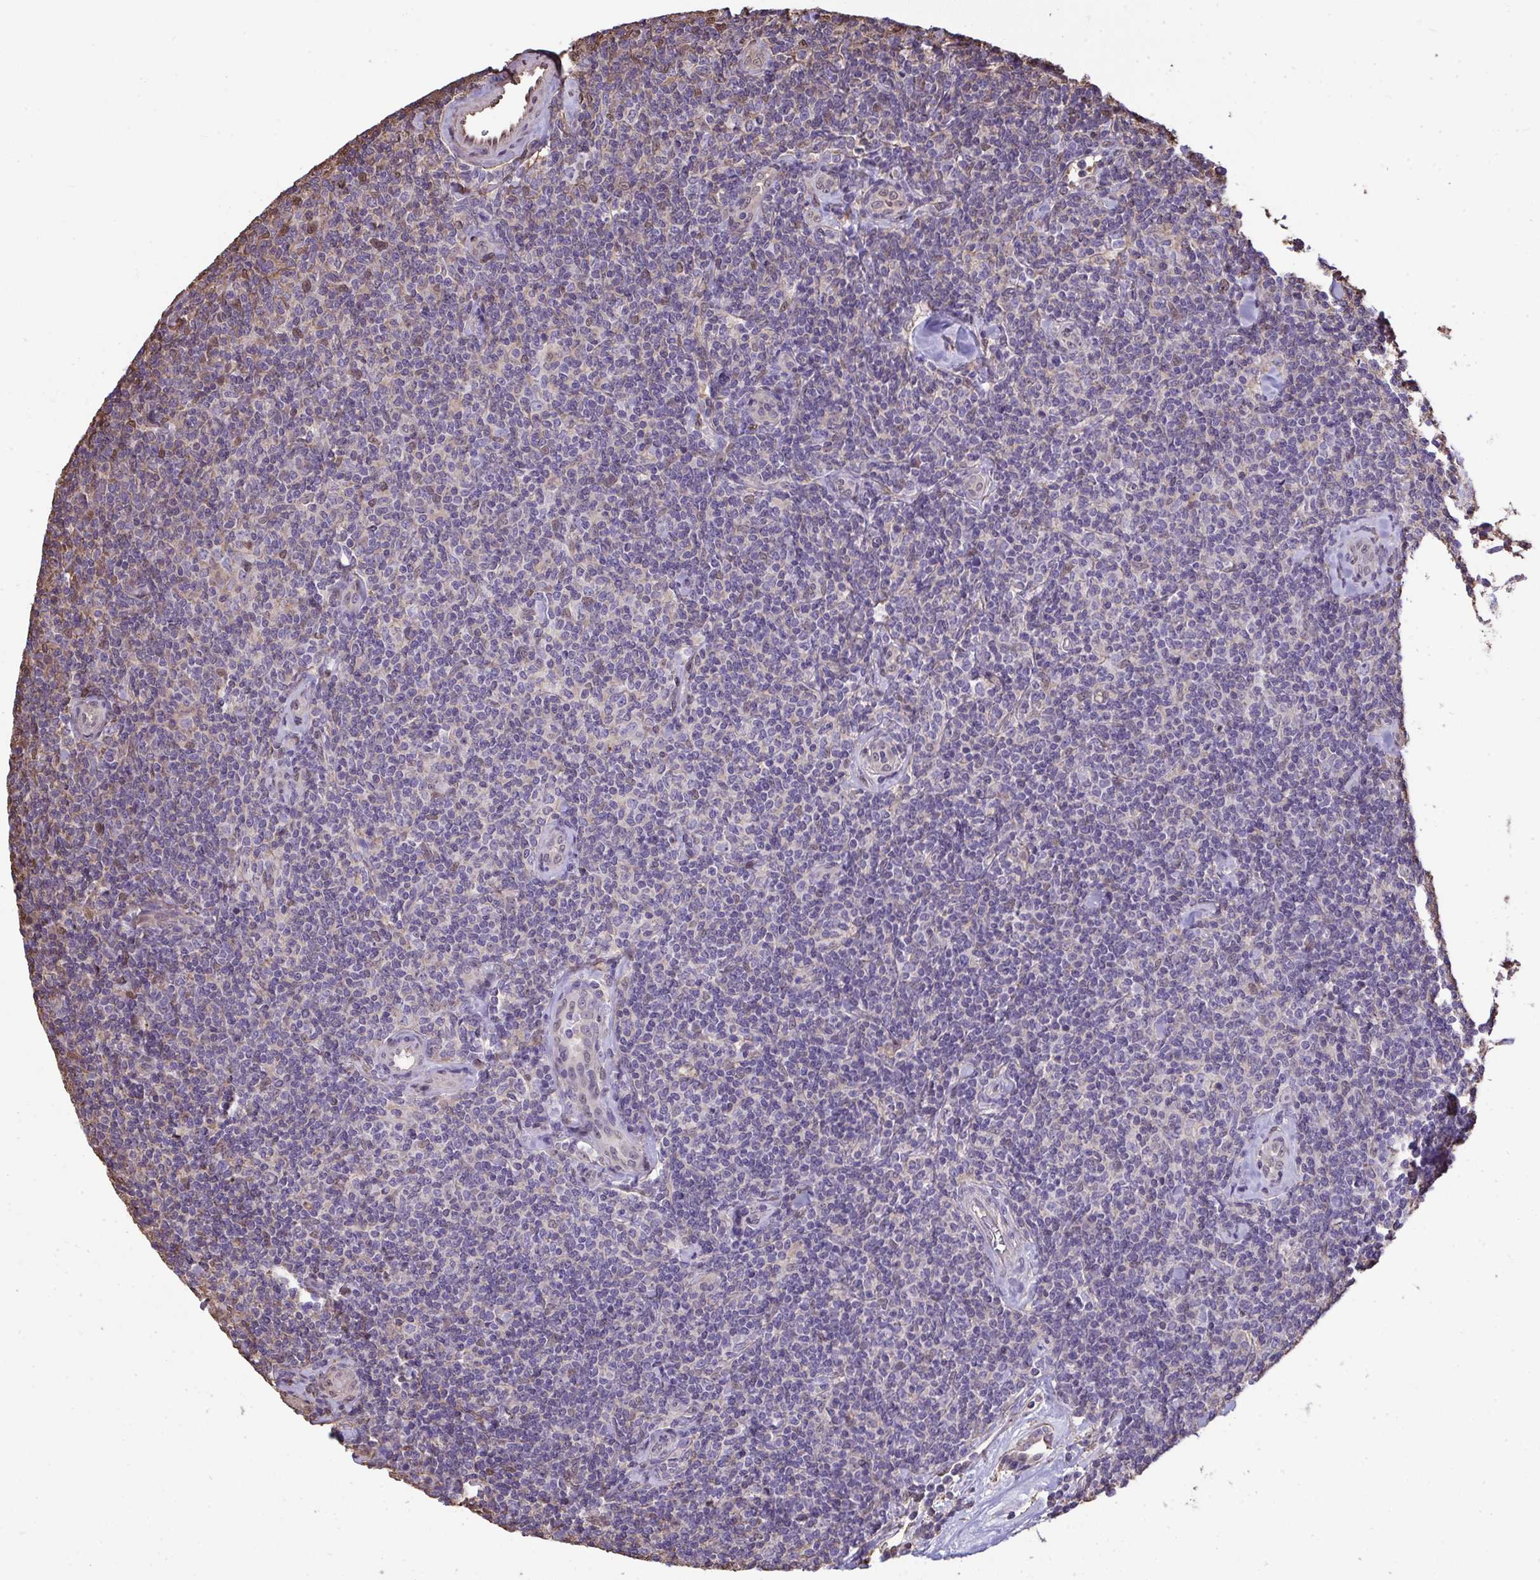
{"staining": {"intensity": "negative", "quantity": "none", "location": "none"}, "tissue": "lymphoma", "cell_type": "Tumor cells", "image_type": "cancer", "snomed": [{"axis": "morphology", "description": "Malignant lymphoma, non-Hodgkin's type, Low grade"}, {"axis": "topography", "description": "Lymph node"}], "caption": "The IHC image has no significant staining in tumor cells of malignant lymphoma, non-Hodgkin's type (low-grade) tissue. (IHC, brightfield microscopy, high magnification).", "gene": "ANXA5", "patient": {"sex": "female", "age": 56}}